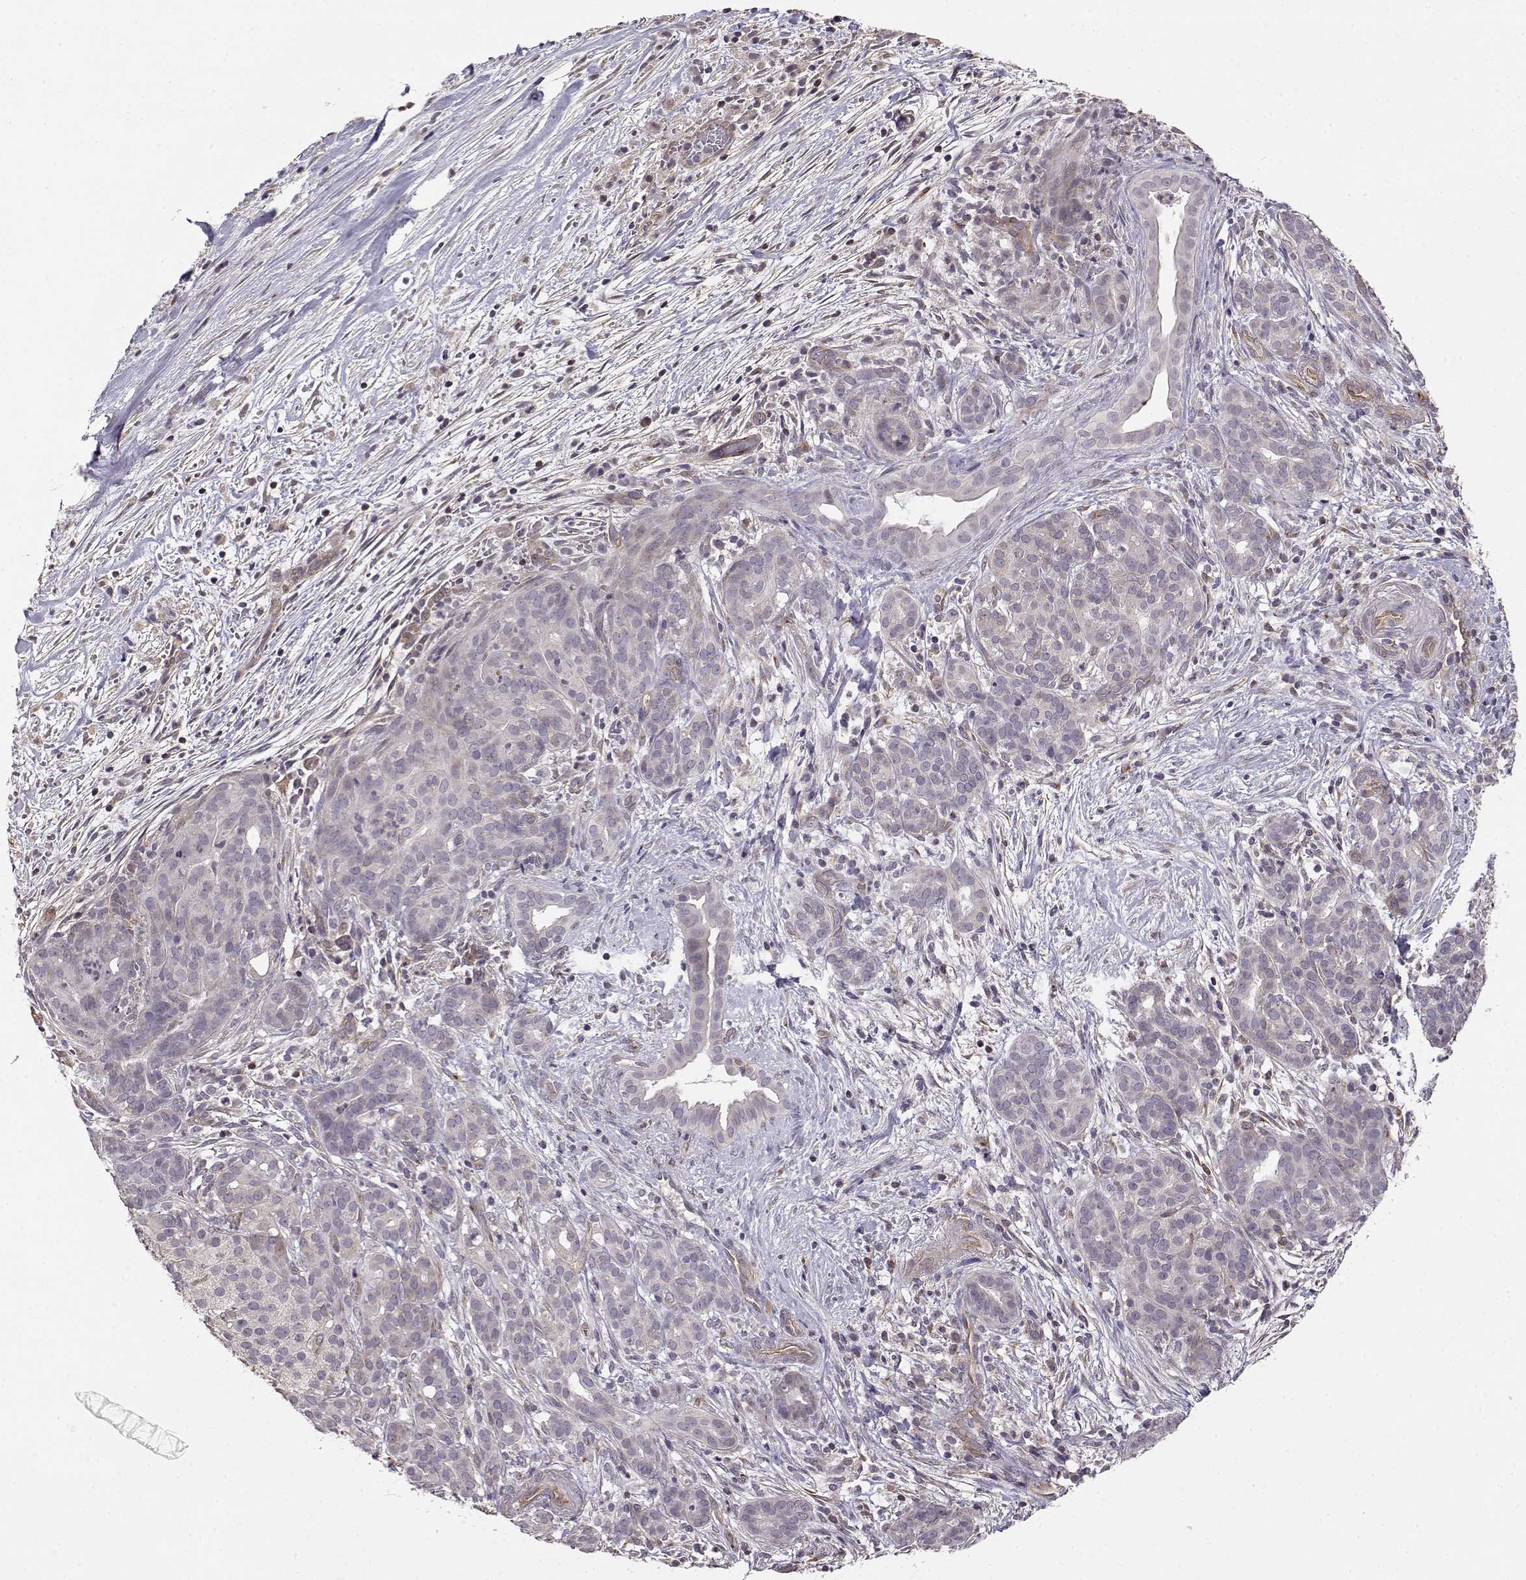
{"staining": {"intensity": "negative", "quantity": "none", "location": "none"}, "tissue": "pancreatic cancer", "cell_type": "Tumor cells", "image_type": "cancer", "snomed": [{"axis": "morphology", "description": "Adenocarcinoma, NOS"}, {"axis": "topography", "description": "Pancreas"}], "caption": "Photomicrograph shows no protein expression in tumor cells of adenocarcinoma (pancreatic) tissue.", "gene": "IFITM1", "patient": {"sex": "male", "age": 44}}